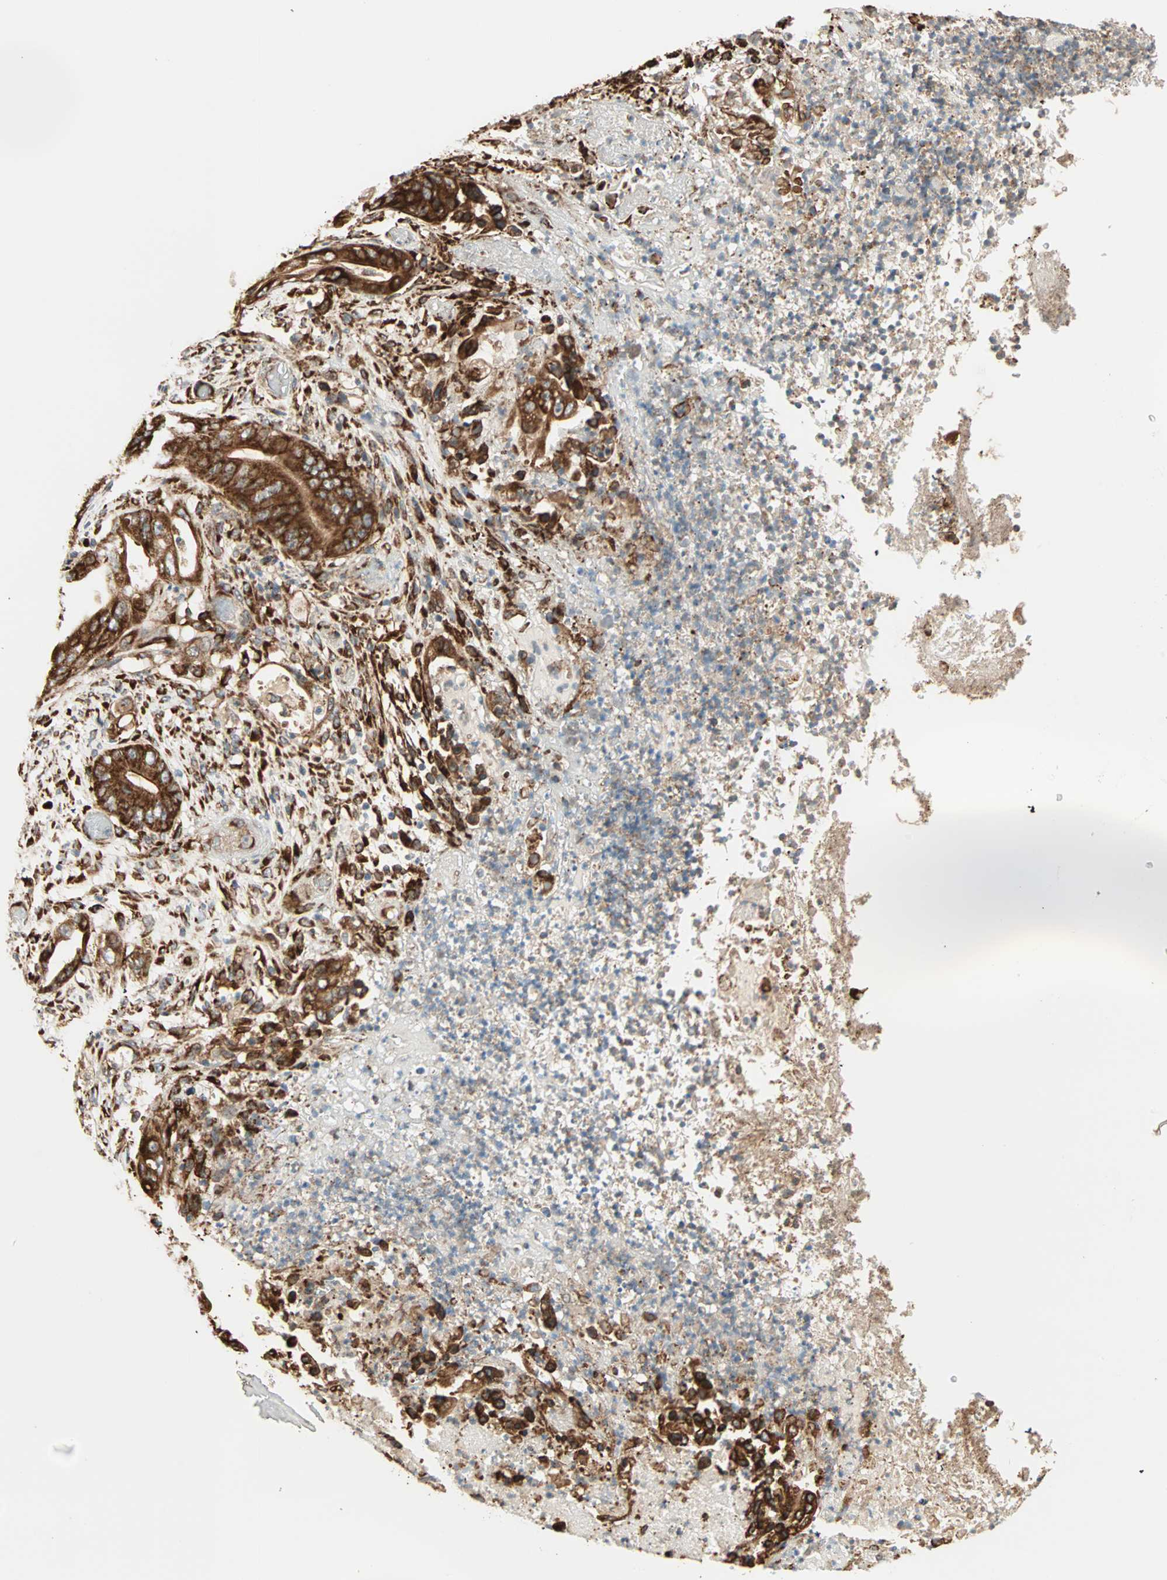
{"staining": {"intensity": "strong", "quantity": ">75%", "location": "cytoplasmic/membranous"}, "tissue": "stomach cancer", "cell_type": "Tumor cells", "image_type": "cancer", "snomed": [{"axis": "morphology", "description": "Adenocarcinoma, NOS"}, {"axis": "topography", "description": "Stomach"}], "caption": "Immunohistochemistry (IHC) of stomach cancer (adenocarcinoma) exhibits high levels of strong cytoplasmic/membranous positivity in about >75% of tumor cells. The staining is performed using DAB brown chromogen to label protein expression. The nuclei are counter-stained blue using hematoxylin.", "gene": "P4HA1", "patient": {"sex": "female", "age": 73}}